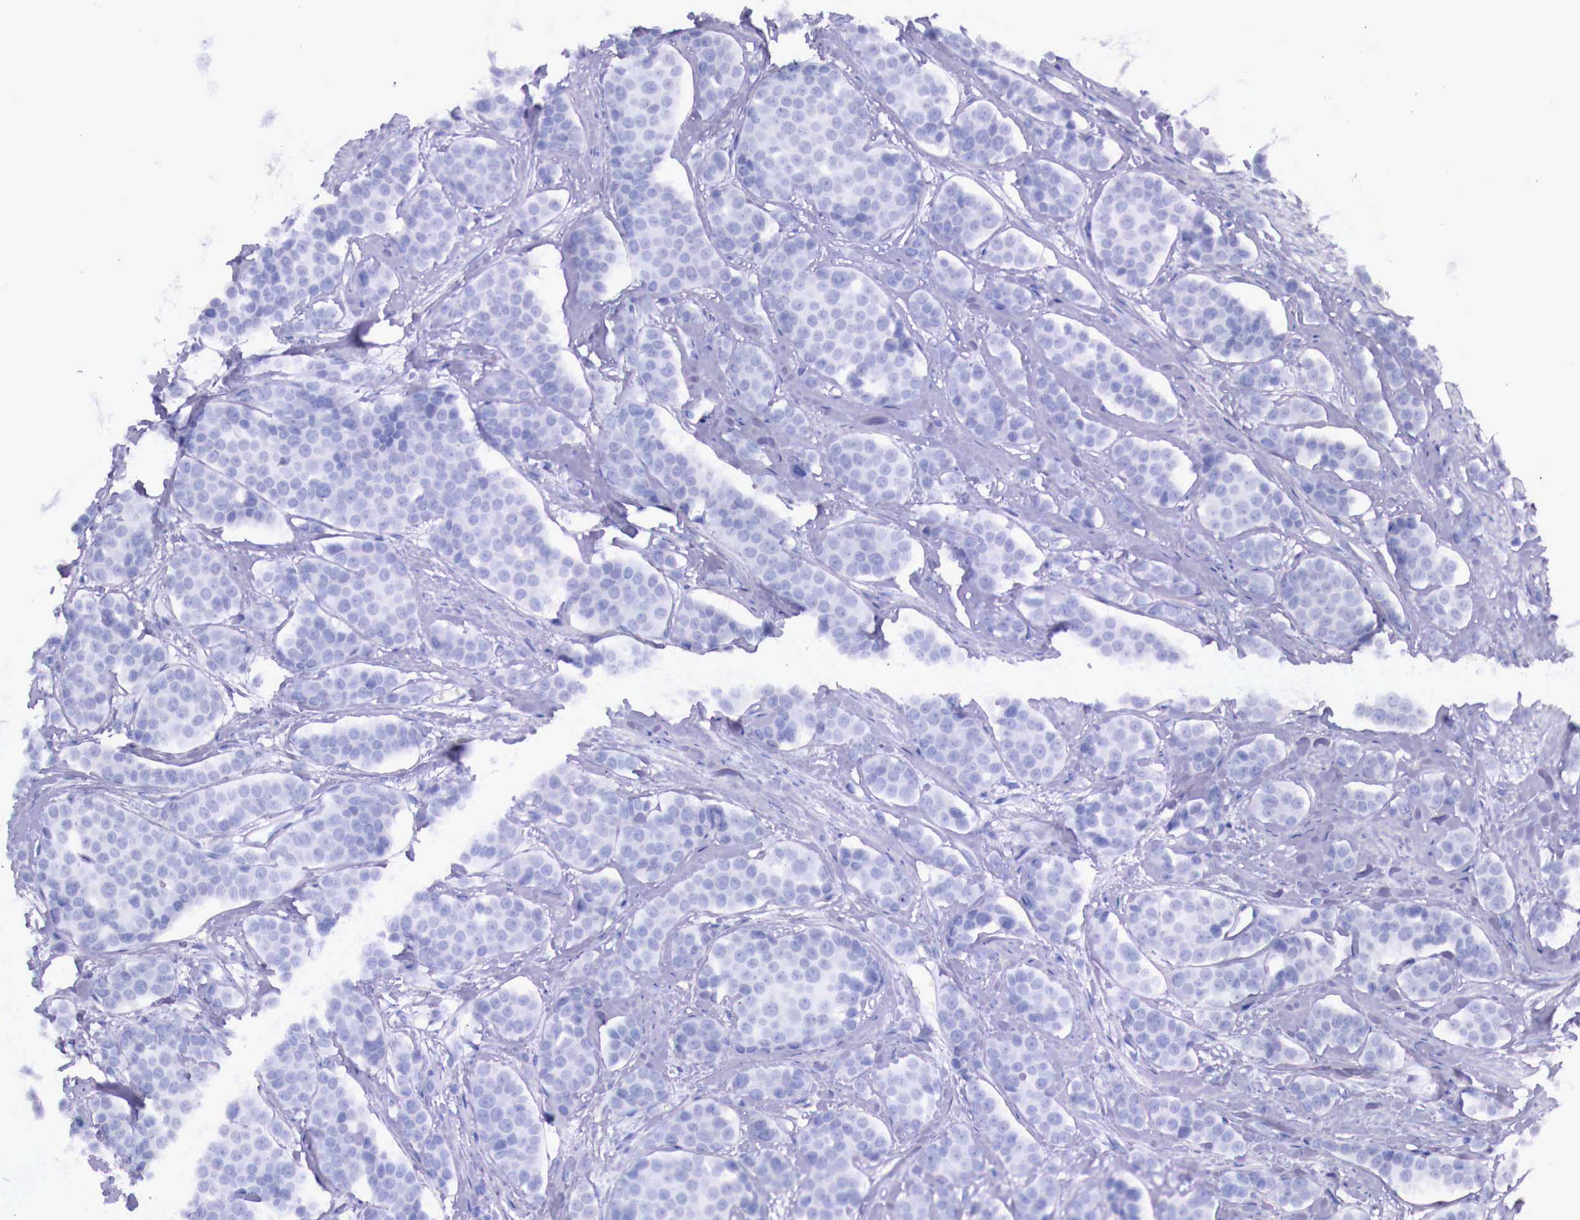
{"staining": {"intensity": "negative", "quantity": "none", "location": "none"}, "tissue": "carcinoid", "cell_type": "Tumor cells", "image_type": "cancer", "snomed": [{"axis": "morphology", "description": "Carcinoid, malignant, NOS"}, {"axis": "topography", "description": "Small intestine"}], "caption": "Protein analysis of carcinoid demonstrates no significant positivity in tumor cells.", "gene": "GRIPAP1", "patient": {"sex": "male", "age": 60}}